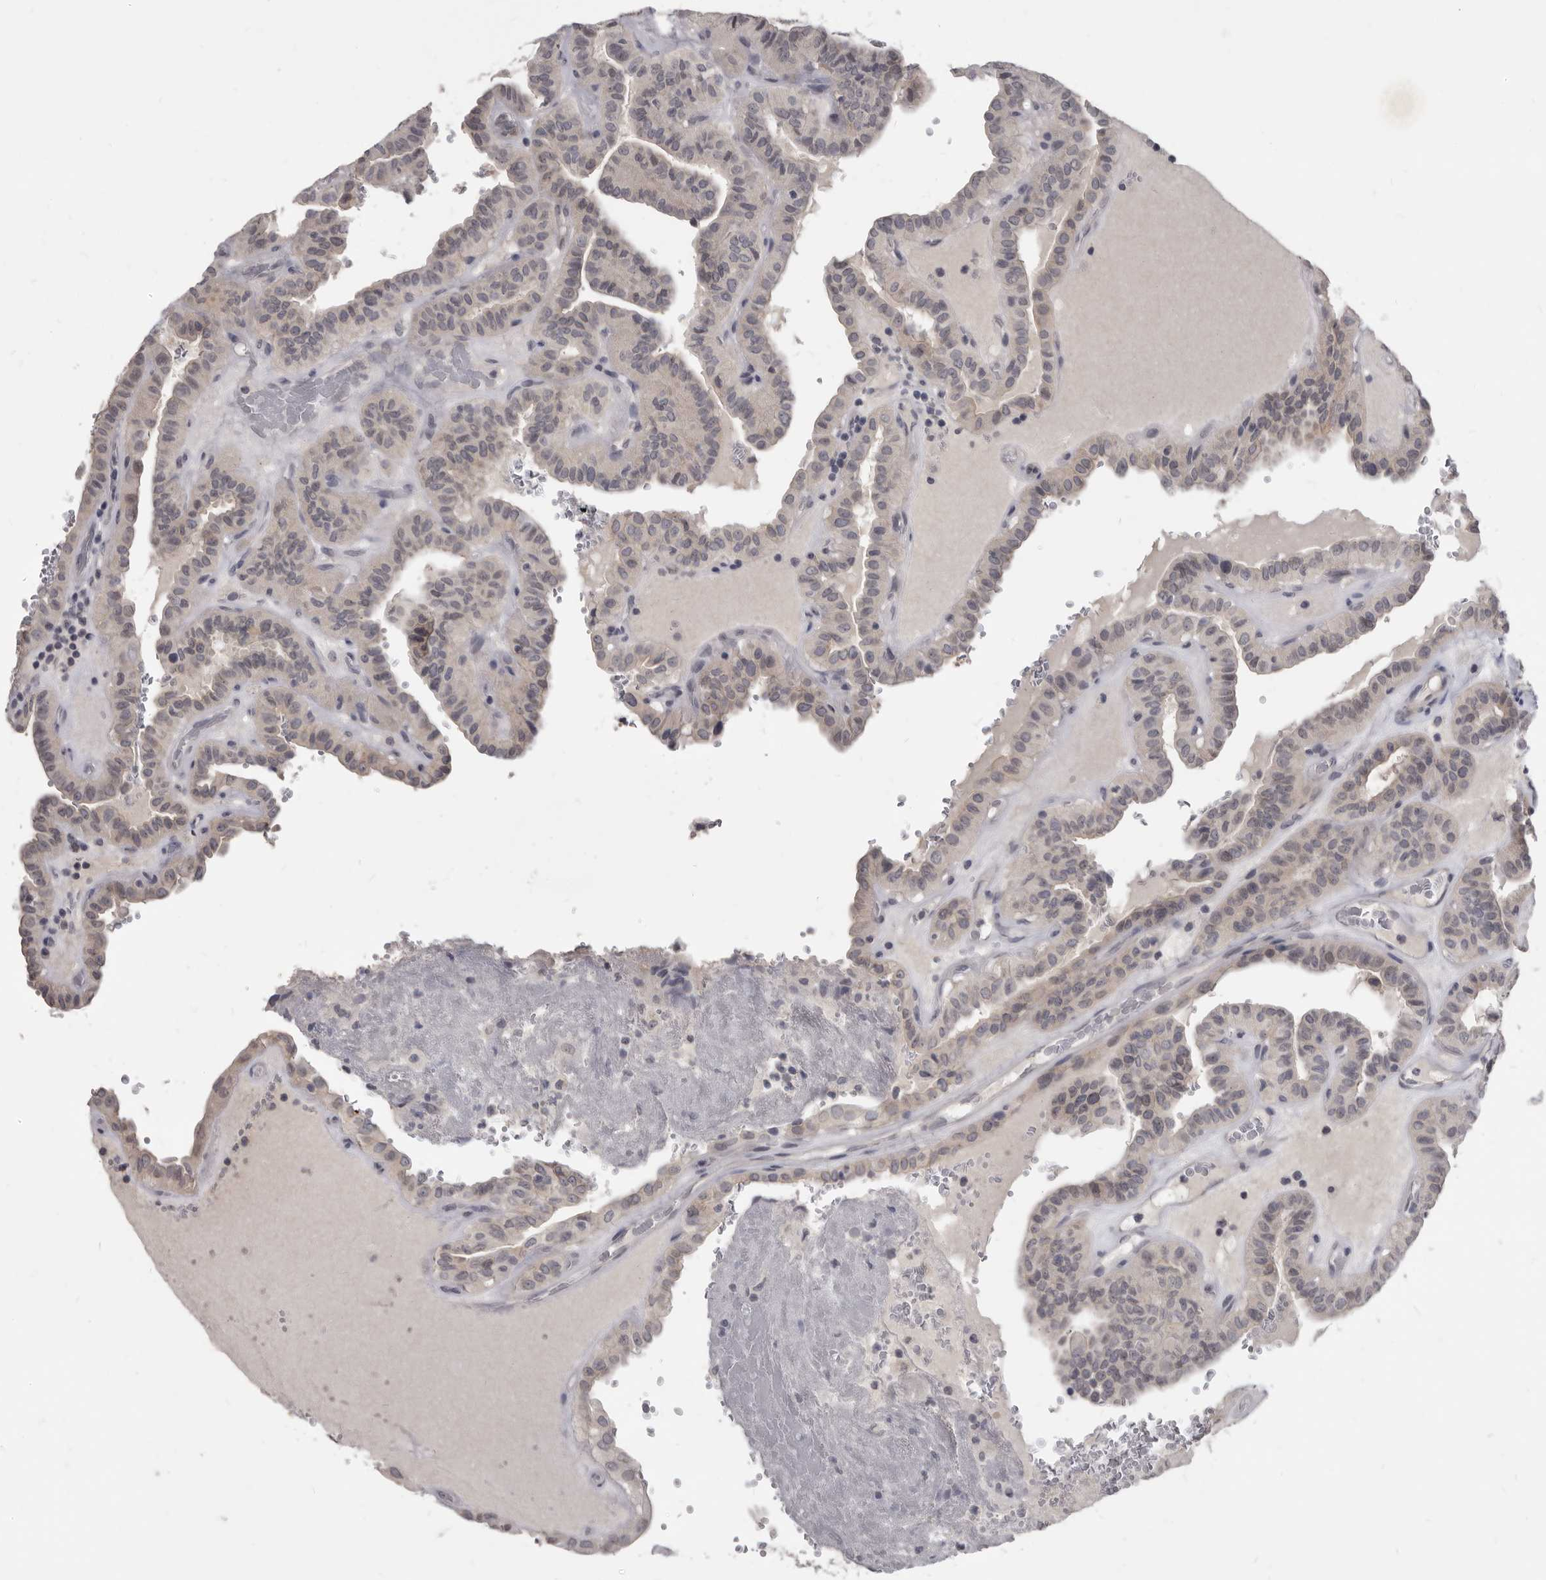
{"staining": {"intensity": "negative", "quantity": "none", "location": "none"}, "tissue": "thyroid cancer", "cell_type": "Tumor cells", "image_type": "cancer", "snomed": [{"axis": "morphology", "description": "Papillary adenocarcinoma, NOS"}, {"axis": "topography", "description": "Thyroid gland"}], "caption": "IHC micrograph of thyroid cancer stained for a protein (brown), which demonstrates no expression in tumor cells.", "gene": "SULT1E1", "patient": {"sex": "male", "age": 77}}